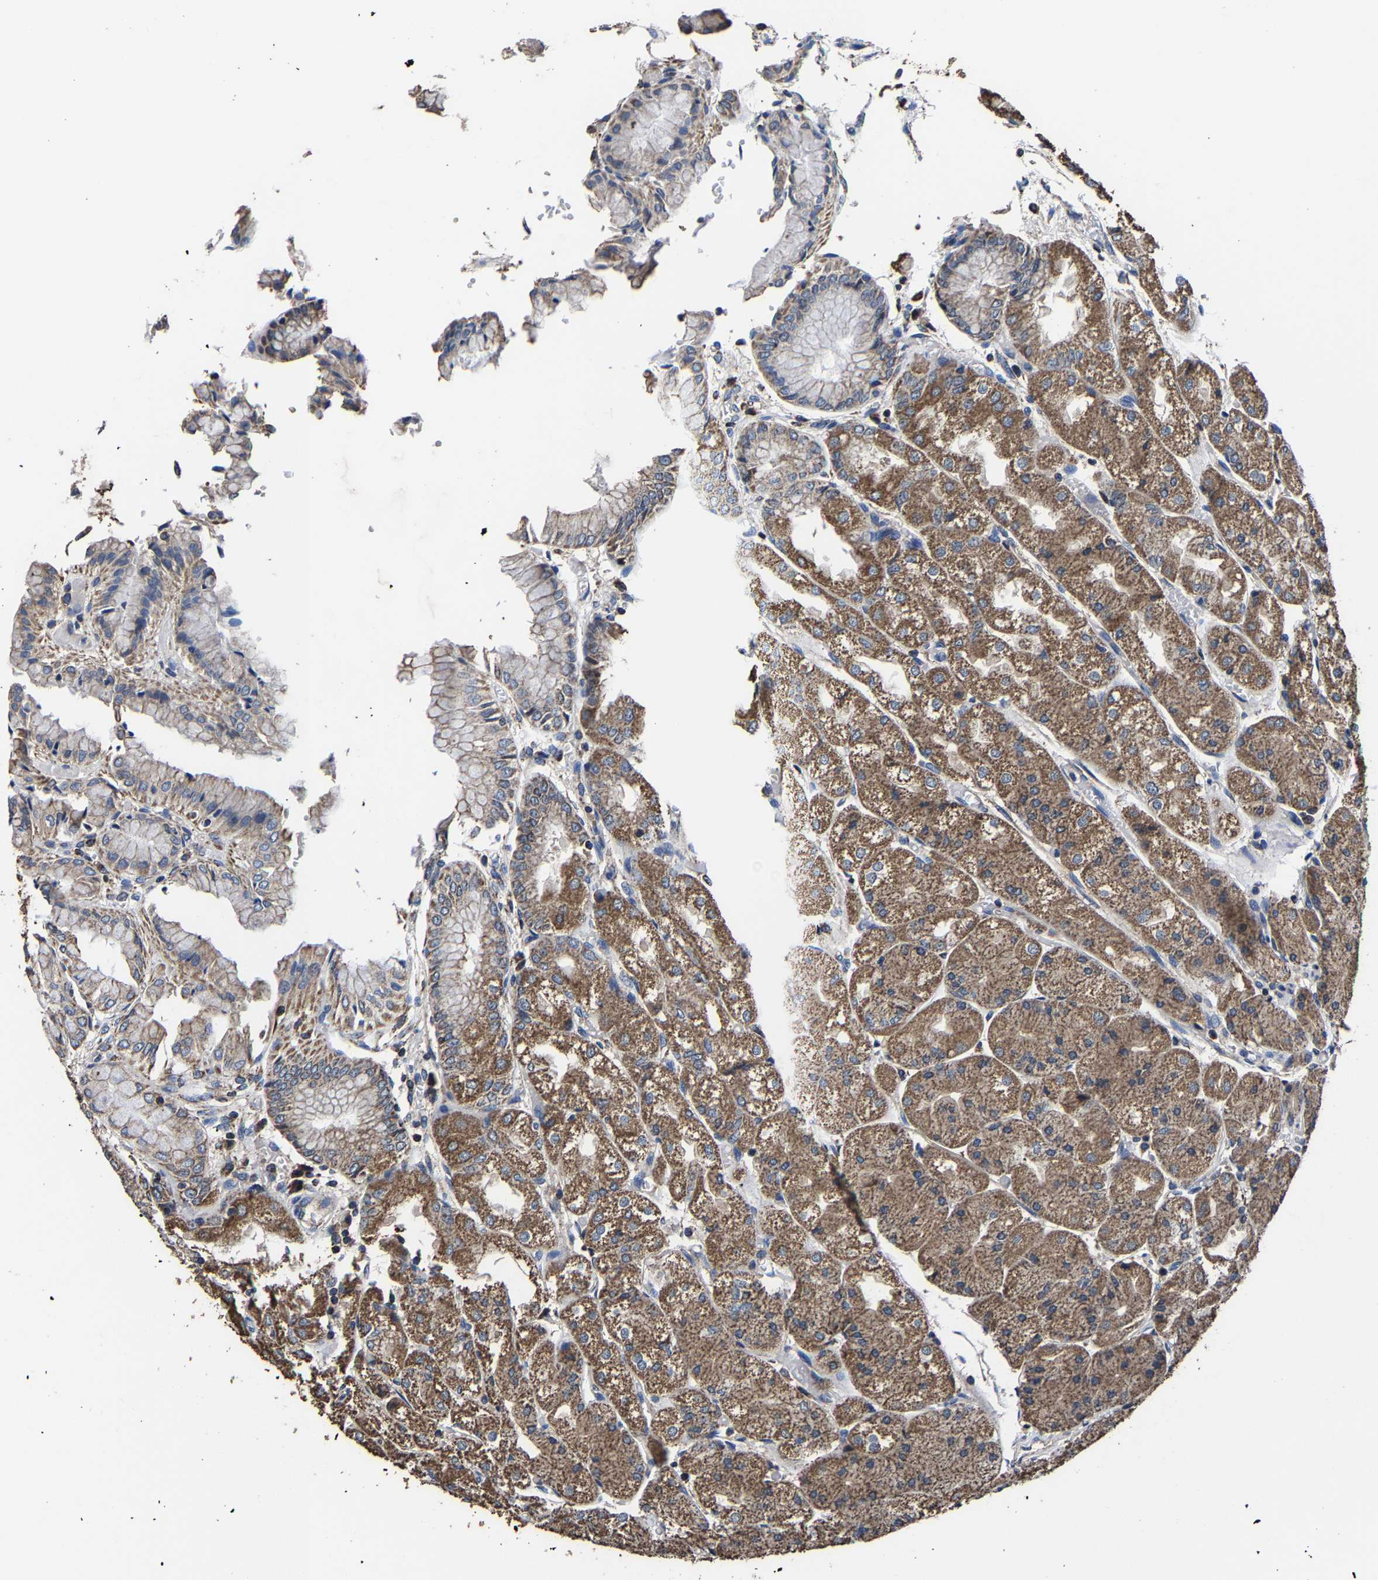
{"staining": {"intensity": "moderate", "quantity": ">75%", "location": "cytoplasmic/membranous"}, "tissue": "stomach", "cell_type": "Glandular cells", "image_type": "normal", "snomed": [{"axis": "morphology", "description": "Normal tissue, NOS"}, {"axis": "topography", "description": "Stomach, upper"}], "caption": "Immunohistochemistry staining of unremarkable stomach, which demonstrates medium levels of moderate cytoplasmic/membranous expression in approximately >75% of glandular cells indicating moderate cytoplasmic/membranous protein expression. The staining was performed using DAB (brown) for protein detection and nuclei were counterstained in hematoxylin (blue).", "gene": "ZCCHC7", "patient": {"sex": "male", "age": 72}}